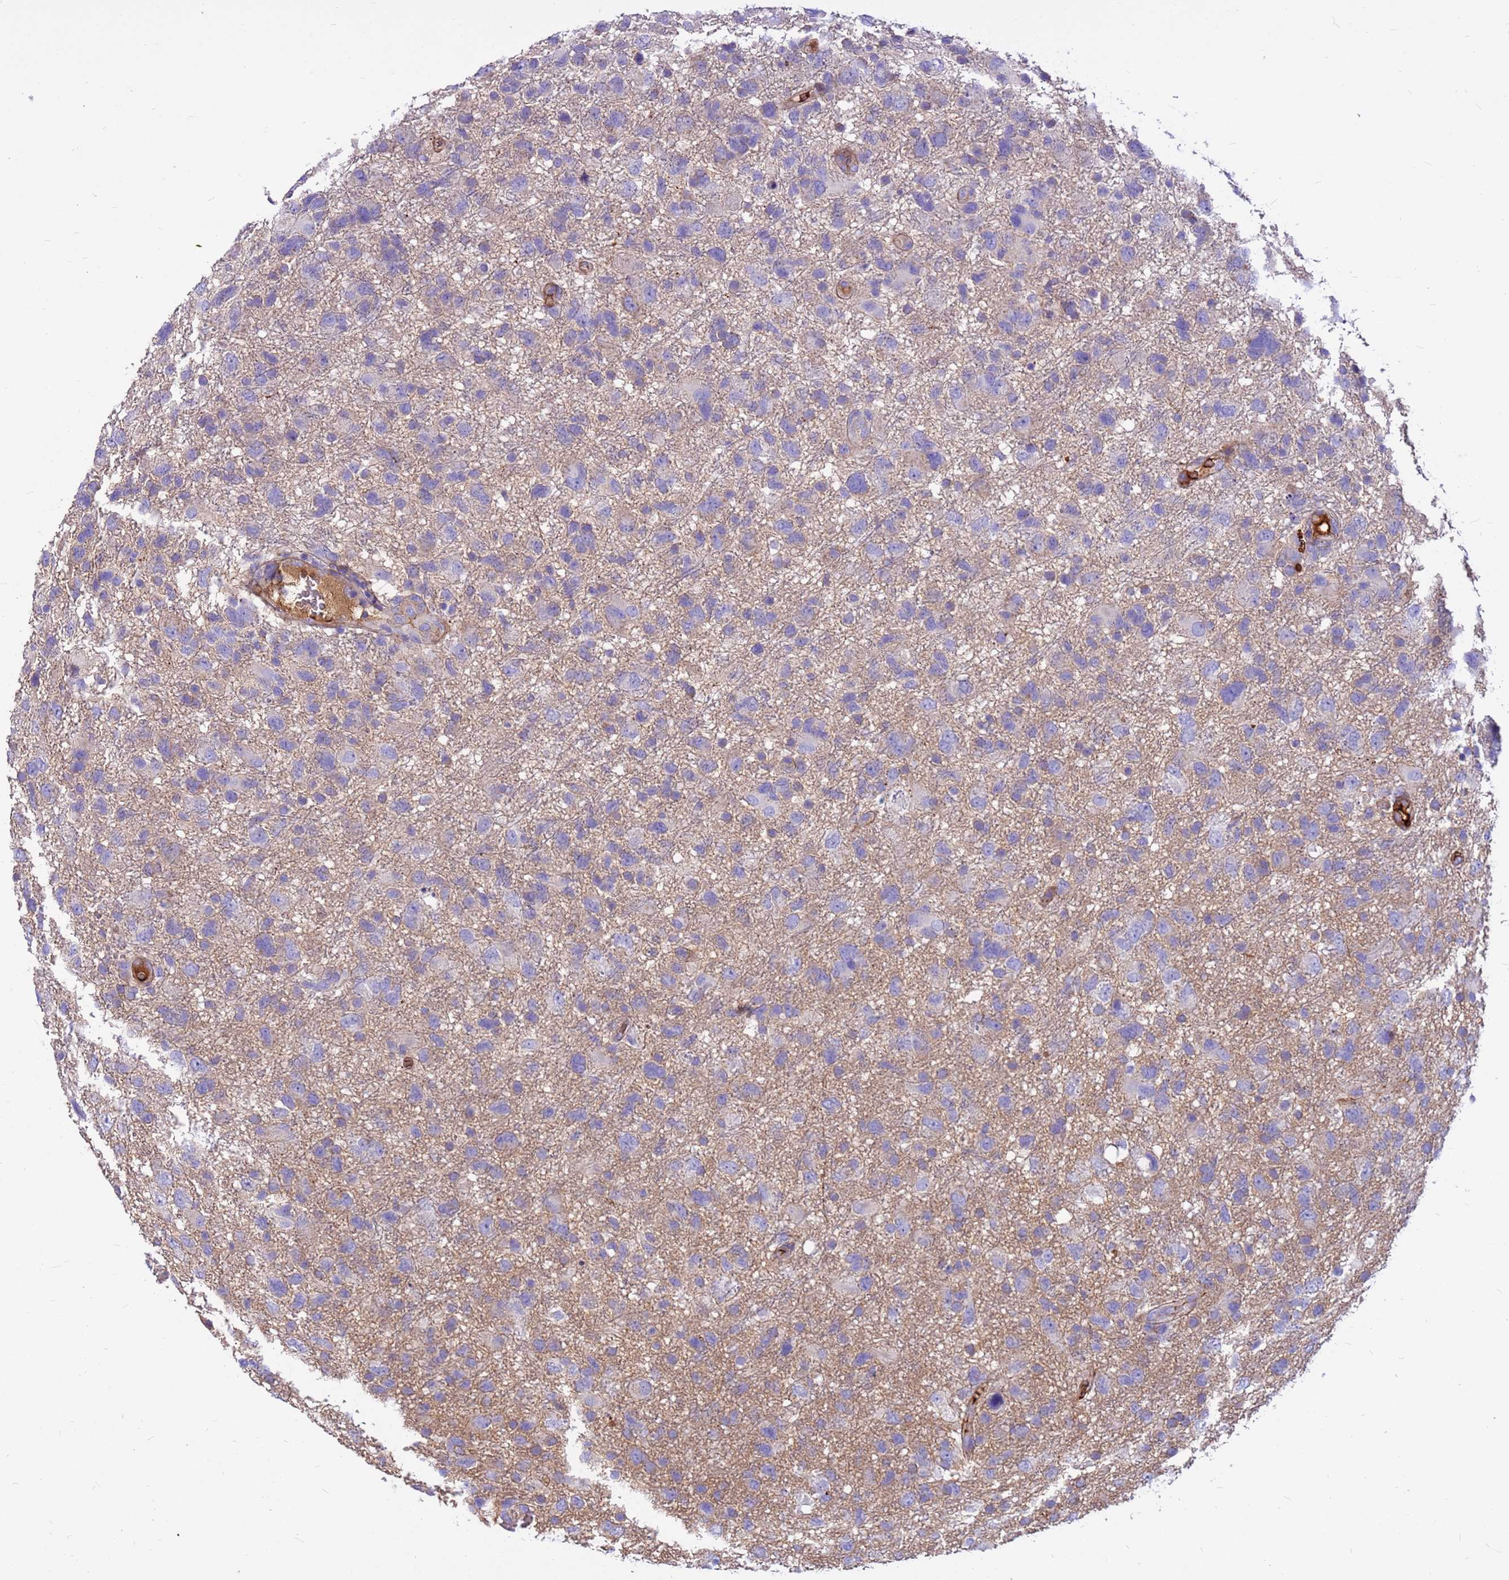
{"staining": {"intensity": "negative", "quantity": "none", "location": "none"}, "tissue": "glioma", "cell_type": "Tumor cells", "image_type": "cancer", "snomed": [{"axis": "morphology", "description": "Glioma, malignant, High grade"}, {"axis": "topography", "description": "Brain"}], "caption": "This is an immunohistochemistry photomicrograph of human high-grade glioma (malignant). There is no expression in tumor cells.", "gene": "CRHBP", "patient": {"sex": "male", "age": 61}}